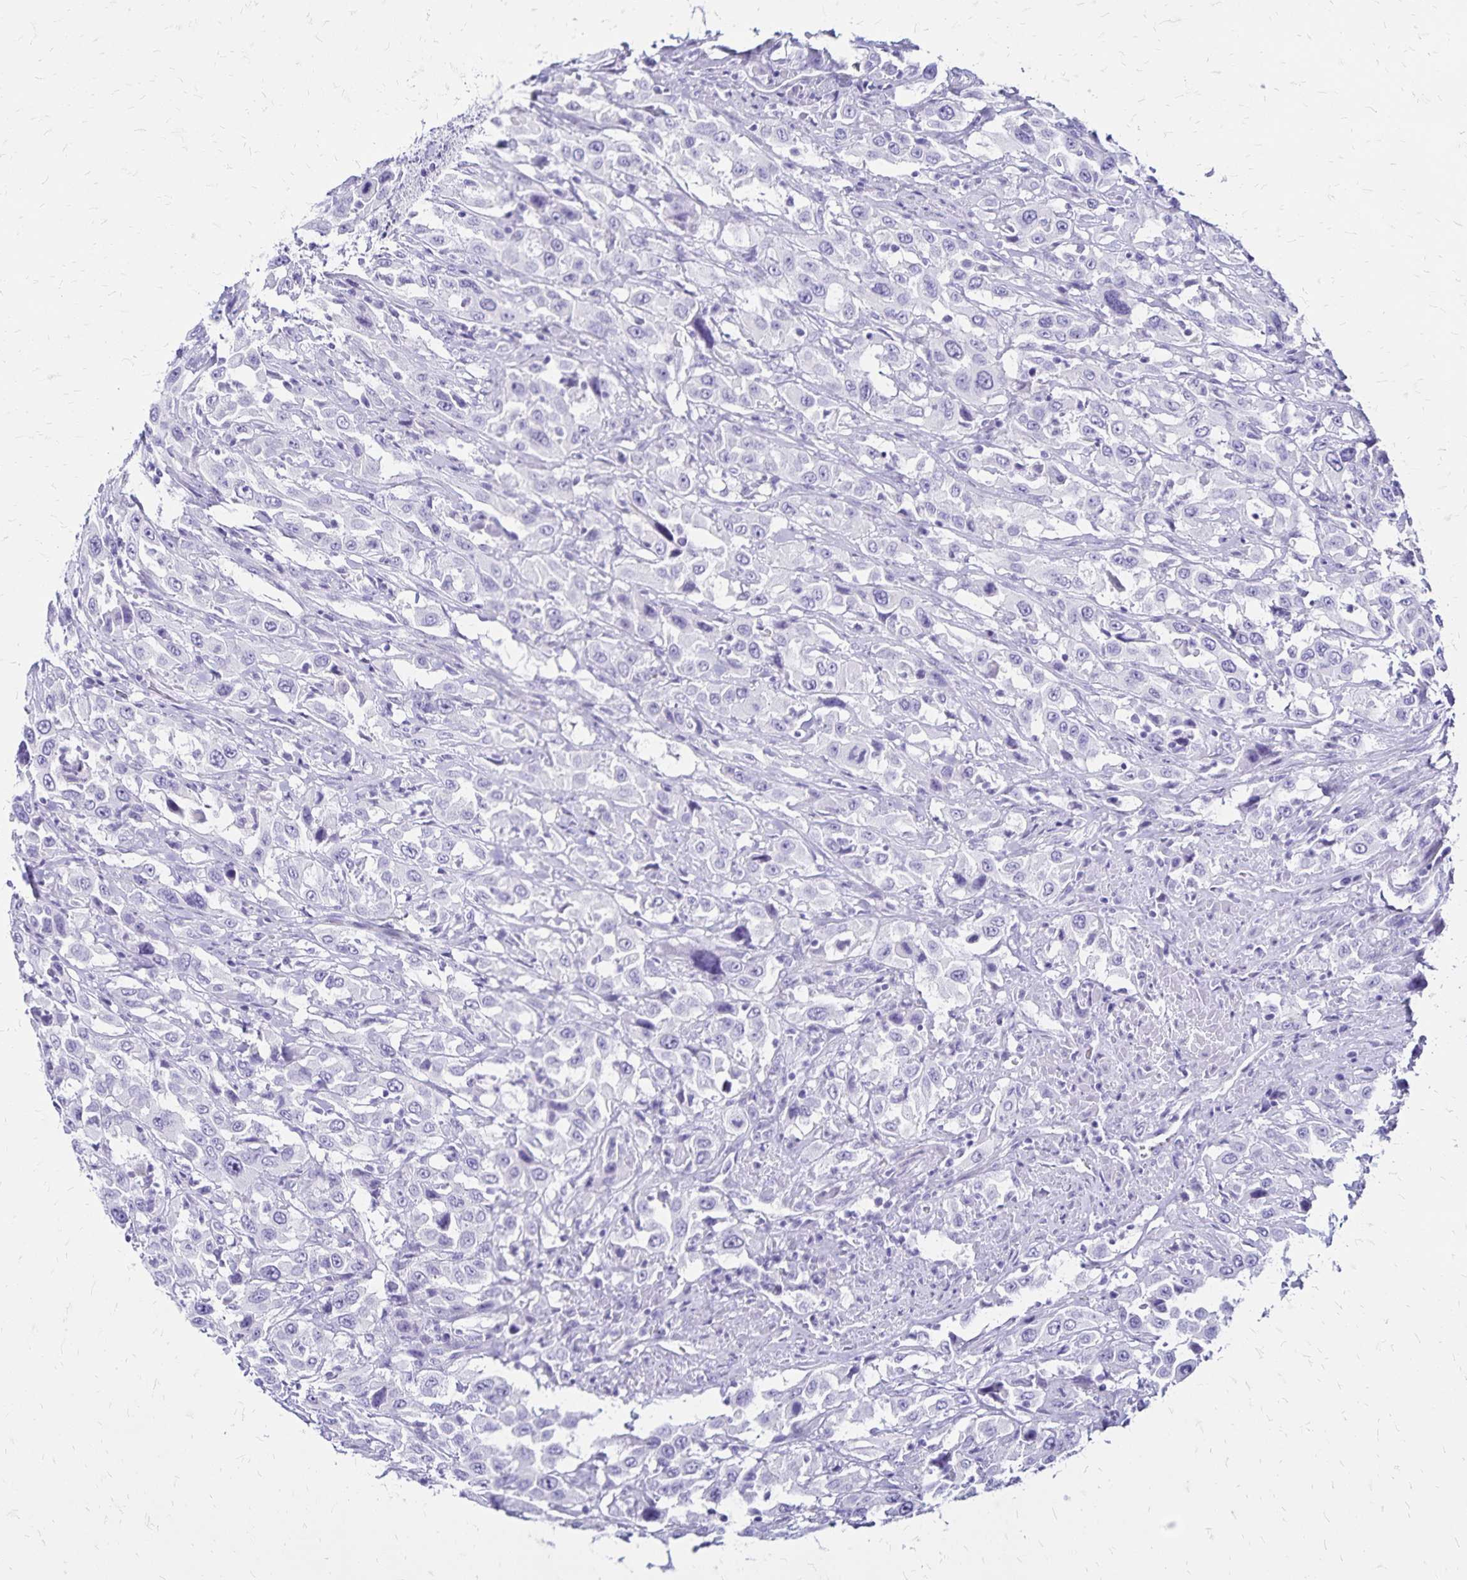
{"staining": {"intensity": "negative", "quantity": "none", "location": "none"}, "tissue": "urothelial cancer", "cell_type": "Tumor cells", "image_type": "cancer", "snomed": [{"axis": "morphology", "description": "Urothelial carcinoma, High grade"}, {"axis": "topography", "description": "Urinary bladder"}], "caption": "This is a micrograph of IHC staining of urothelial cancer, which shows no positivity in tumor cells.", "gene": "LIN28B", "patient": {"sex": "male", "age": 61}}